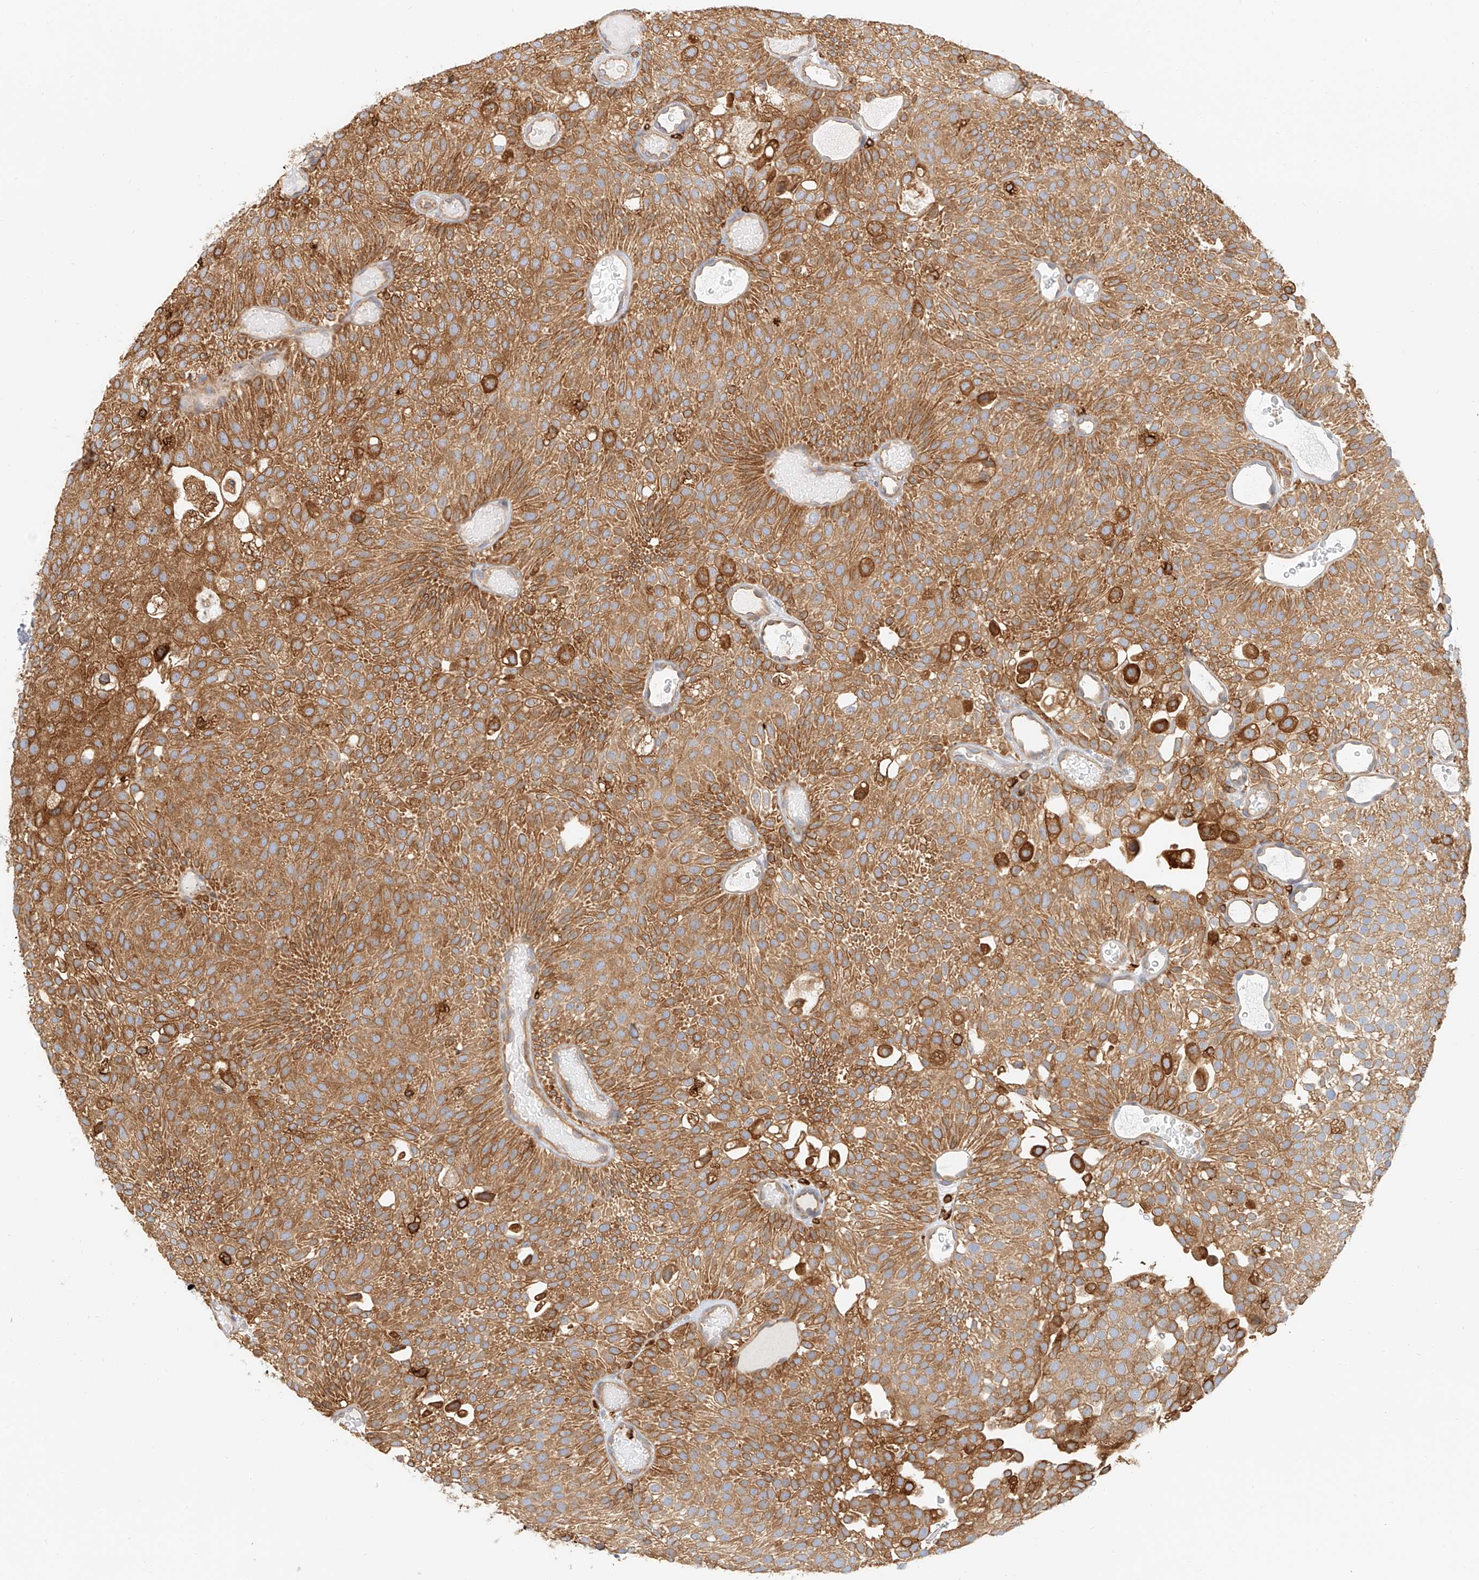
{"staining": {"intensity": "moderate", "quantity": ">75%", "location": "cytoplasmic/membranous"}, "tissue": "urothelial cancer", "cell_type": "Tumor cells", "image_type": "cancer", "snomed": [{"axis": "morphology", "description": "Urothelial carcinoma, Low grade"}, {"axis": "topography", "description": "Urinary bladder"}], "caption": "This is a photomicrograph of immunohistochemistry staining of urothelial cancer, which shows moderate positivity in the cytoplasmic/membranous of tumor cells.", "gene": "DHRS7", "patient": {"sex": "male", "age": 78}}